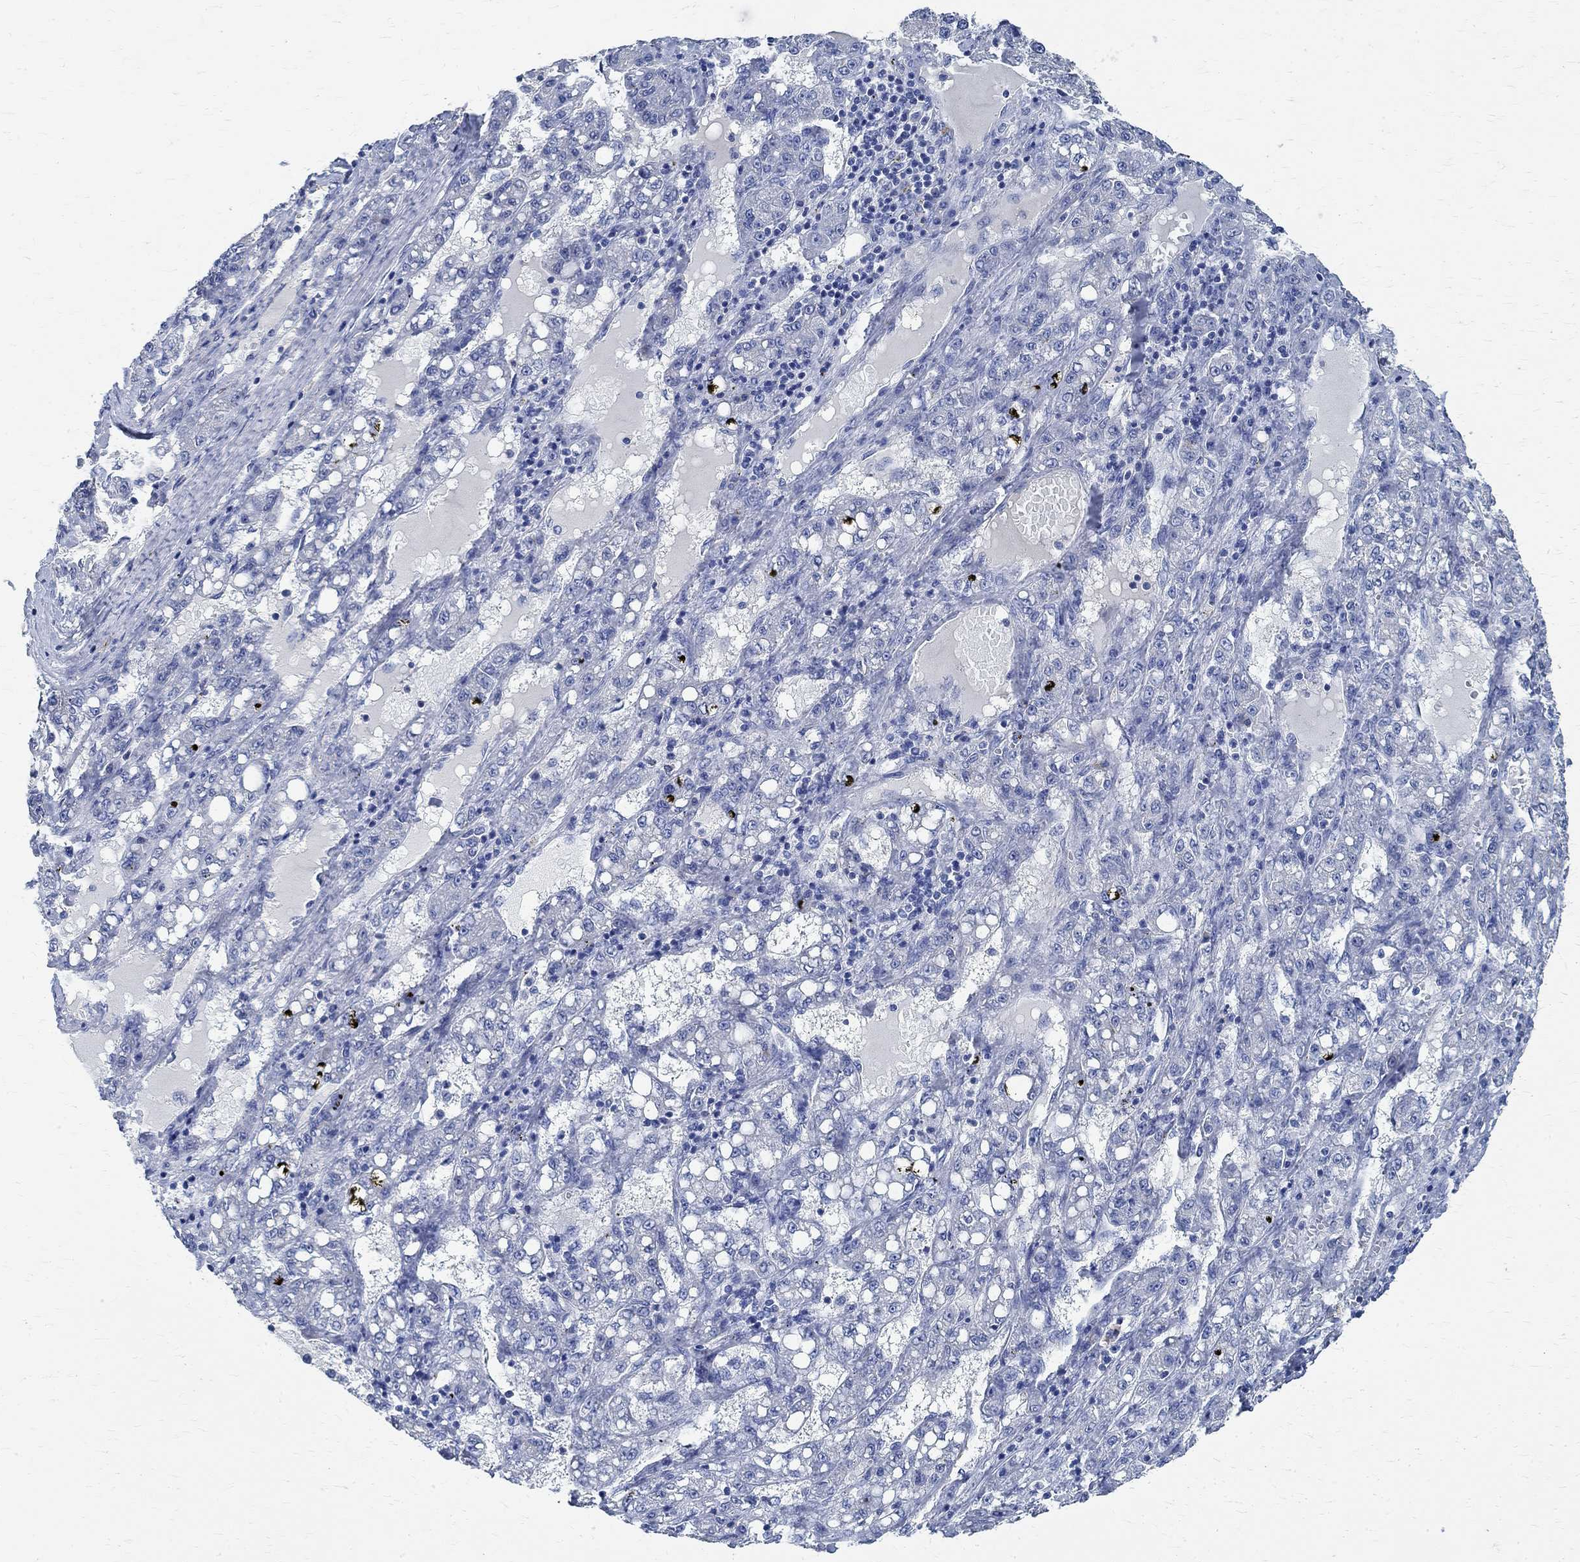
{"staining": {"intensity": "negative", "quantity": "none", "location": "none"}, "tissue": "liver cancer", "cell_type": "Tumor cells", "image_type": "cancer", "snomed": [{"axis": "morphology", "description": "Carcinoma, Hepatocellular, NOS"}, {"axis": "topography", "description": "Liver"}], "caption": "This is an immunohistochemistry image of human liver cancer (hepatocellular carcinoma). There is no staining in tumor cells.", "gene": "PRX", "patient": {"sex": "female", "age": 65}}